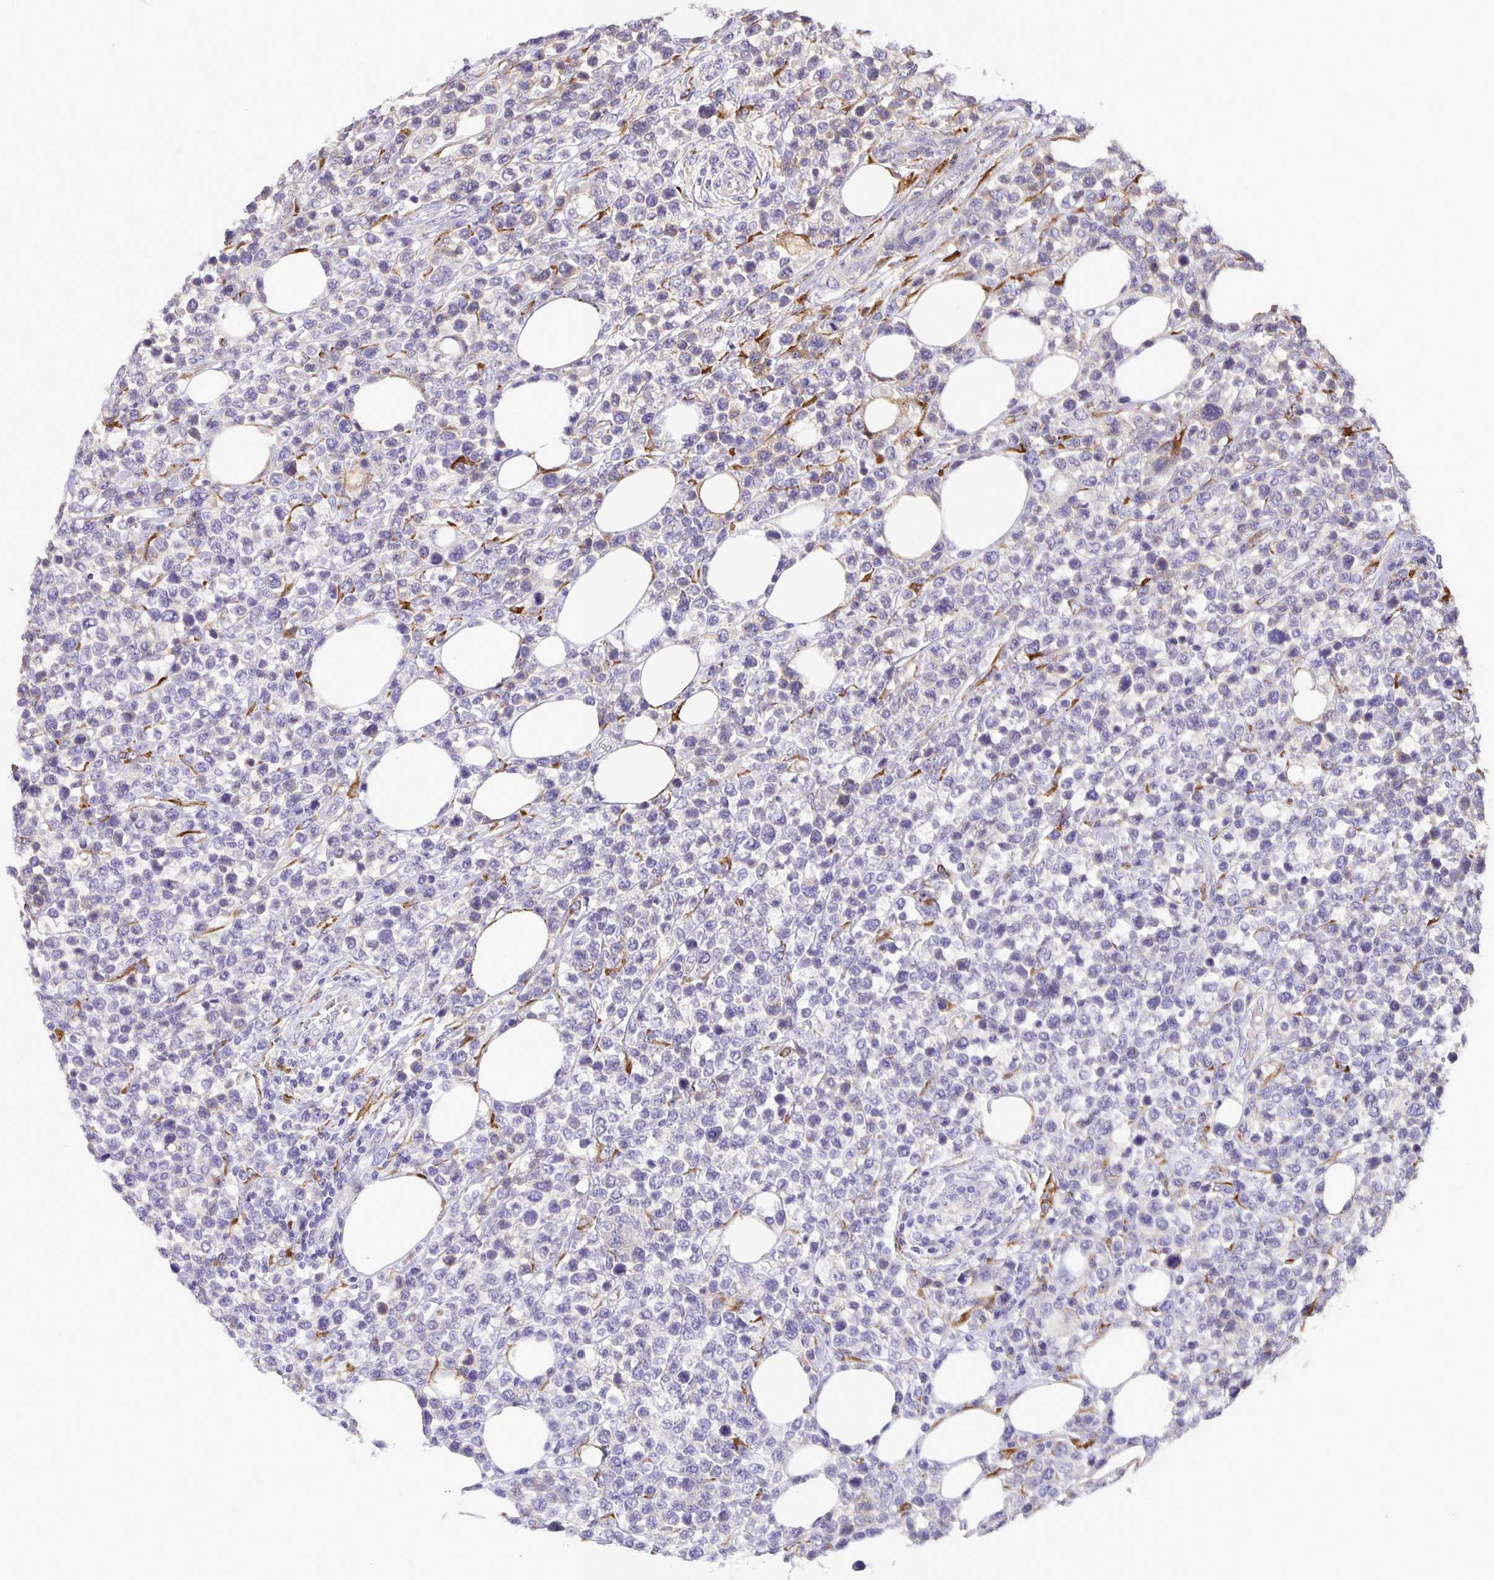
{"staining": {"intensity": "negative", "quantity": "none", "location": "none"}, "tissue": "lymphoma", "cell_type": "Tumor cells", "image_type": "cancer", "snomed": [{"axis": "morphology", "description": "Malignant lymphoma, non-Hodgkin's type, Low grade"}, {"axis": "topography", "description": "Lymph node"}], "caption": "Immunohistochemistry micrograph of lymphoma stained for a protein (brown), which displays no expression in tumor cells. (DAB (3,3'-diaminobenzidine) IHC with hematoxylin counter stain).", "gene": "EML6", "patient": {"sex": "male", "age": 60}}